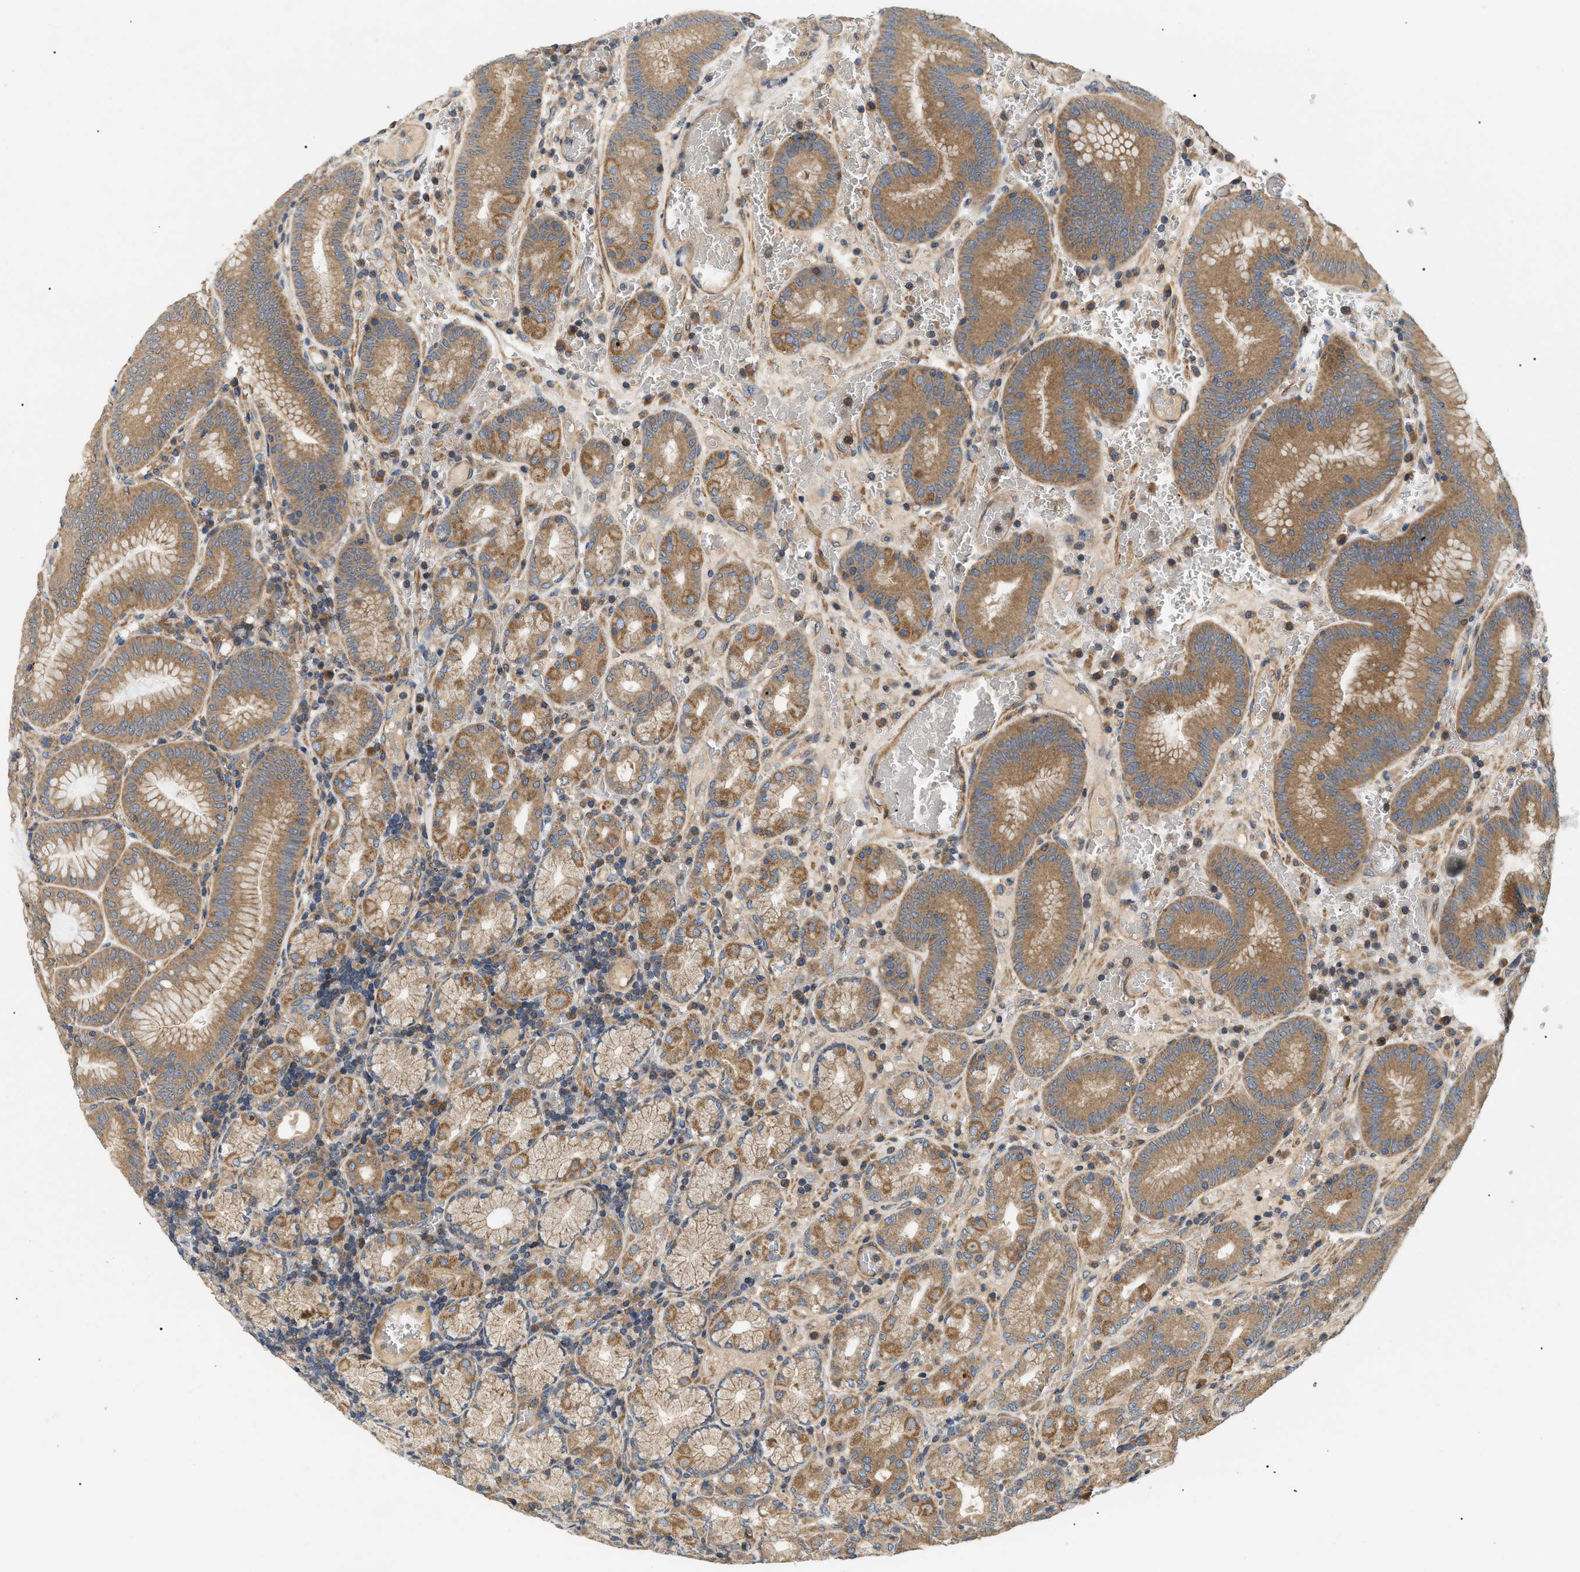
{"staining": {"intensity": "moderate", "quantity": ">75%", "location": "cytoplasmic/membranous"}, "tissue": "stomach", "cell_type": "Glandular cells", "image_type": "normal", "snomed": [{"axis": "morphology", "description": "Normal tissue, NOS"}, {"axis": "morphology", "description": "Carcinoid, malignant, NOS"}, {"axis": "topography", "description": "Stomach, upper"}], "caption": "Immunohistochemical staining of unremarkable stomach exhibits >75% levels of moderate cytoplasmic/membranous protein staining in approximately >75% of glandular cells.", "gene": "PPM1B", "patient": {"sex": "male", "age": 39}}